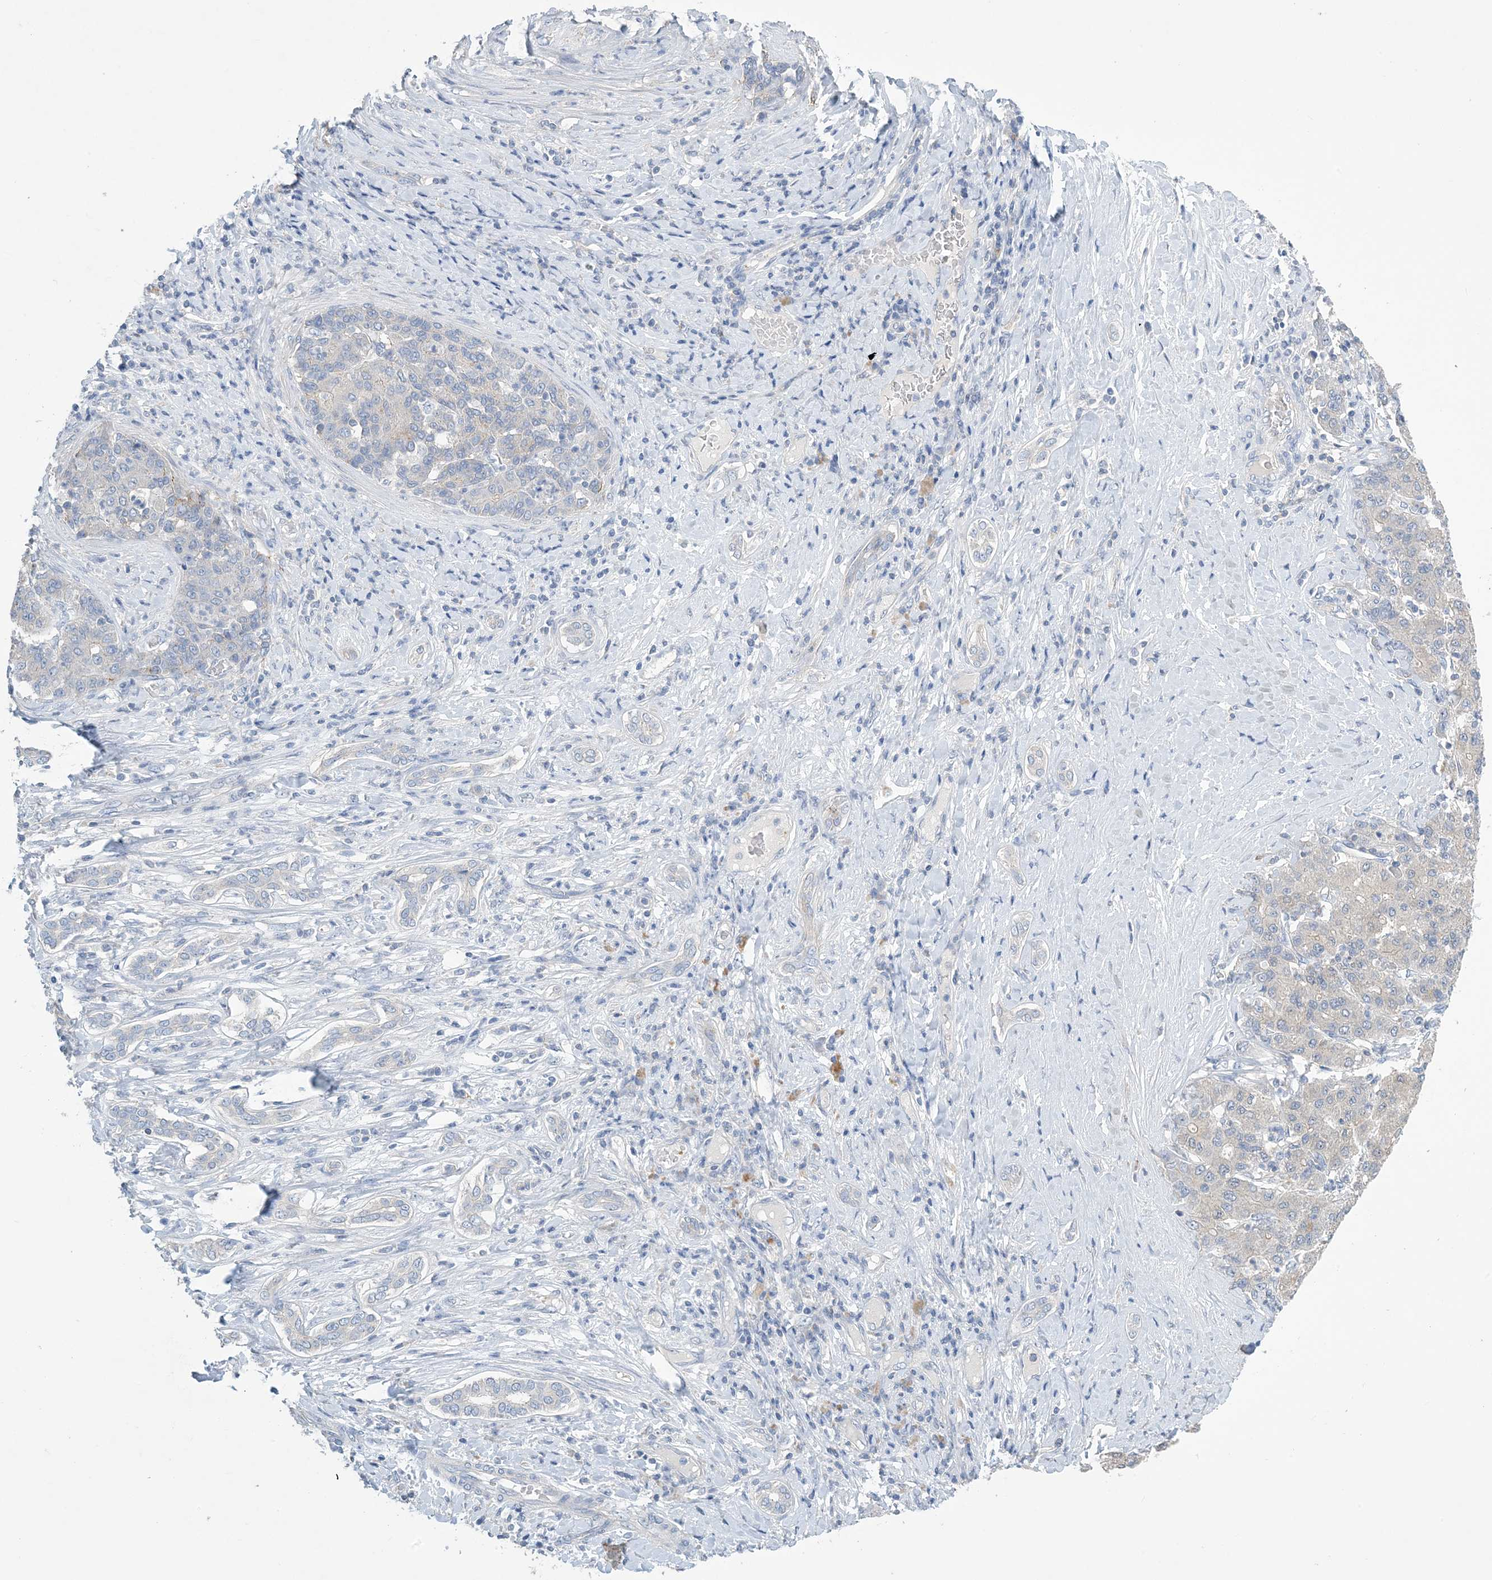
{"staining": {"intensity": "negative", "quantity": "none", "location": "none"}, "tissue": "liver cancer", "cell_type": "Tumor cells", "image_type": "cancer", "snomed": [{"axis": "morphology", "description": "Carcinoma, Hepatocellular, NOS"}, {"axis": "topography", "description": "Liver"}], "caption": "High power microscopy micrograph of an immunohistochemistry (IHC) image of liver cancer (hepatocellular carcinoma), revealing no significant staining in tumor cells.", "gene": "KPRP", "patient": {"sex": "male", "age": 65}}